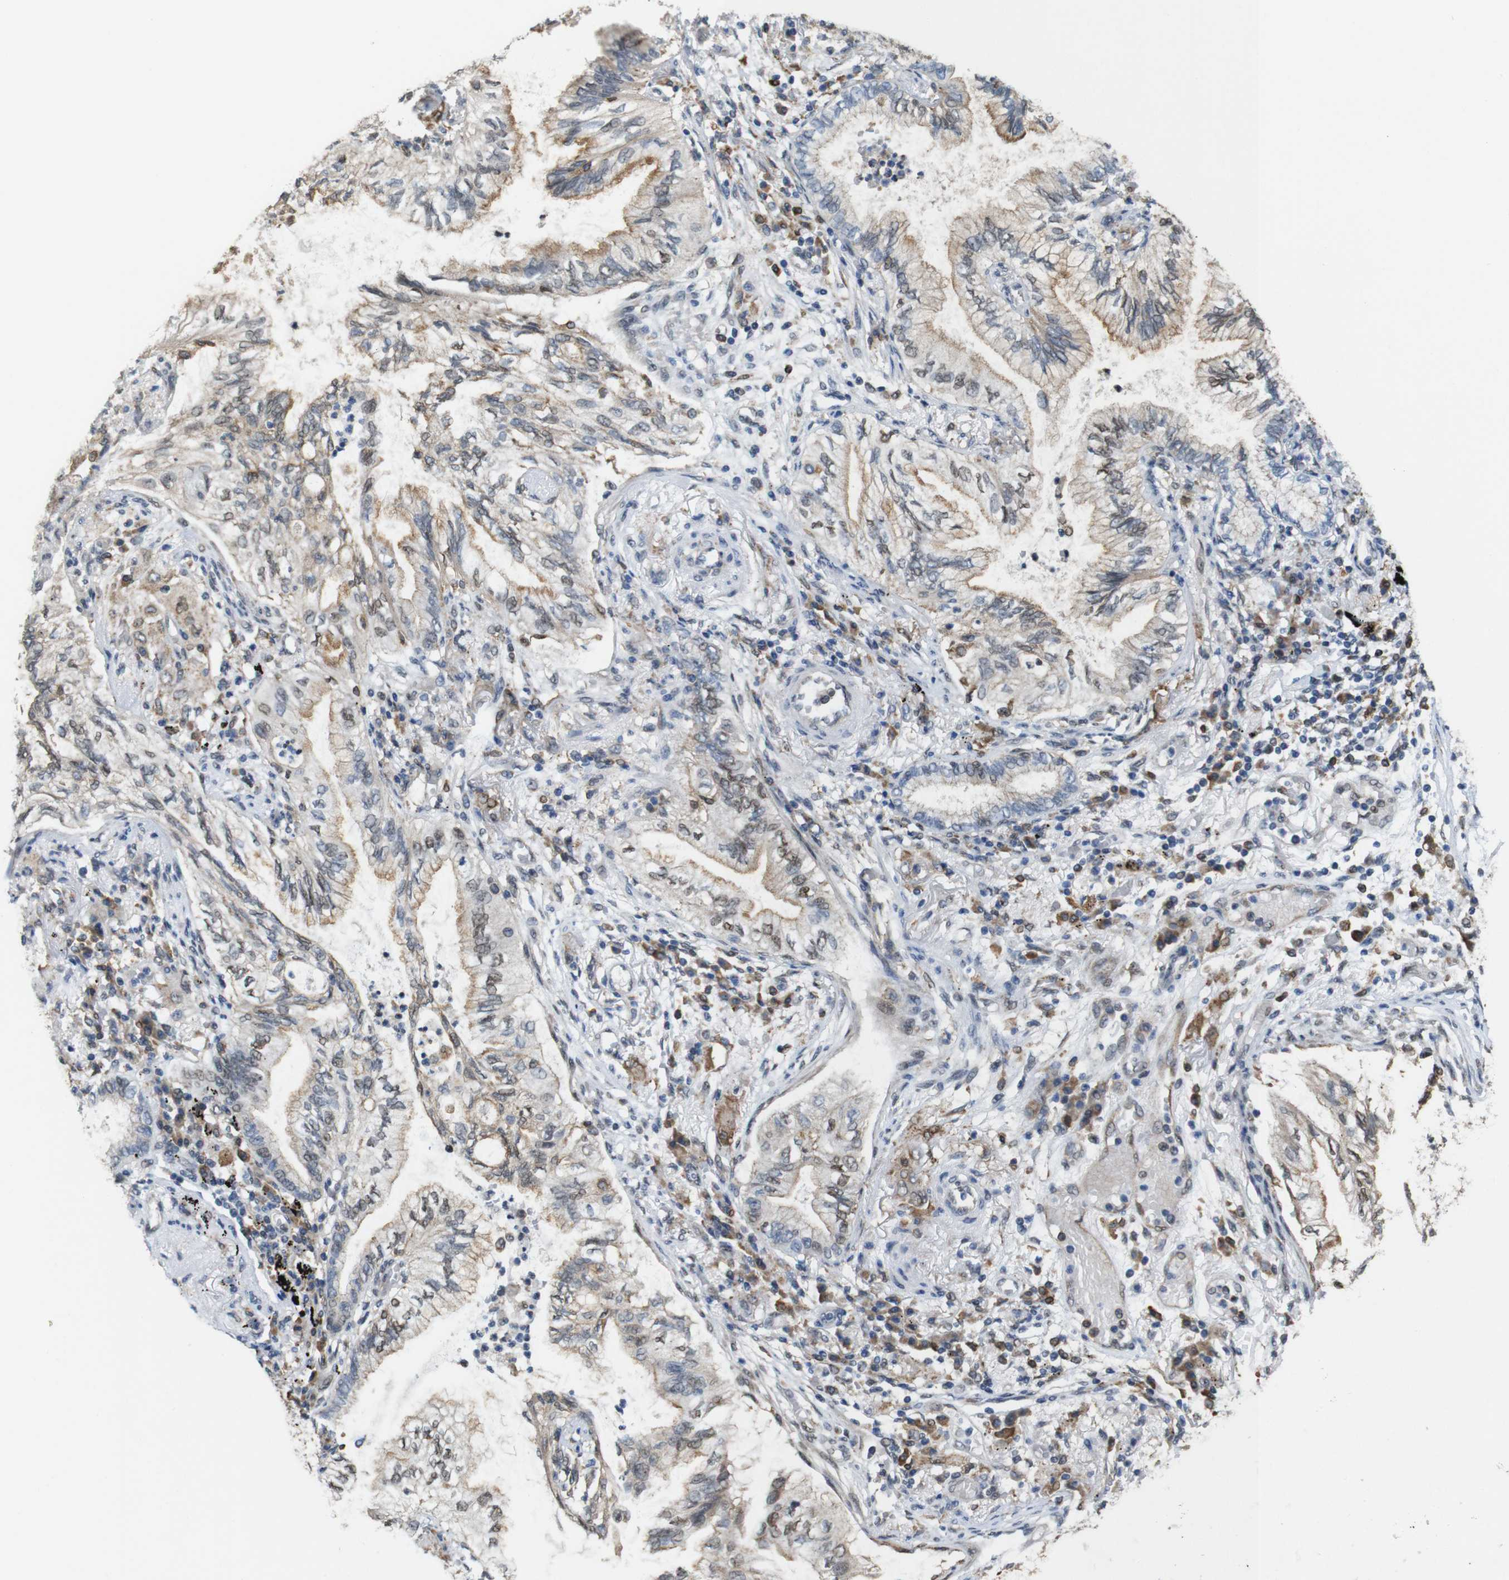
{"staining": {"intensity": "moderate", "quantity": ">75%", "location": "cytoplasmic/membranous,nuclear"}, "tissue": "lung cancer", "cell_type": "Tumor cells", "image_type": "cancer", "snomed": [{"axis": "morphology", "description": "Normal tissue, NOS"}, {"axis": "morphology", "description": "Adenocarcinoma, NOS"}, {"axis": "topography", "description": "Bronchus"}, {"axis": "topography", "description": "Lung"}], "caption": "Human lung adenocarcinoma stained for a protein (brown) demonstrates moderate cytoplasmic/membranous and nuclear positive staining in approximately >75% of tumor cells.", "gene": "PNMA8A", "patient": {"sex": "female", "age": 70}}